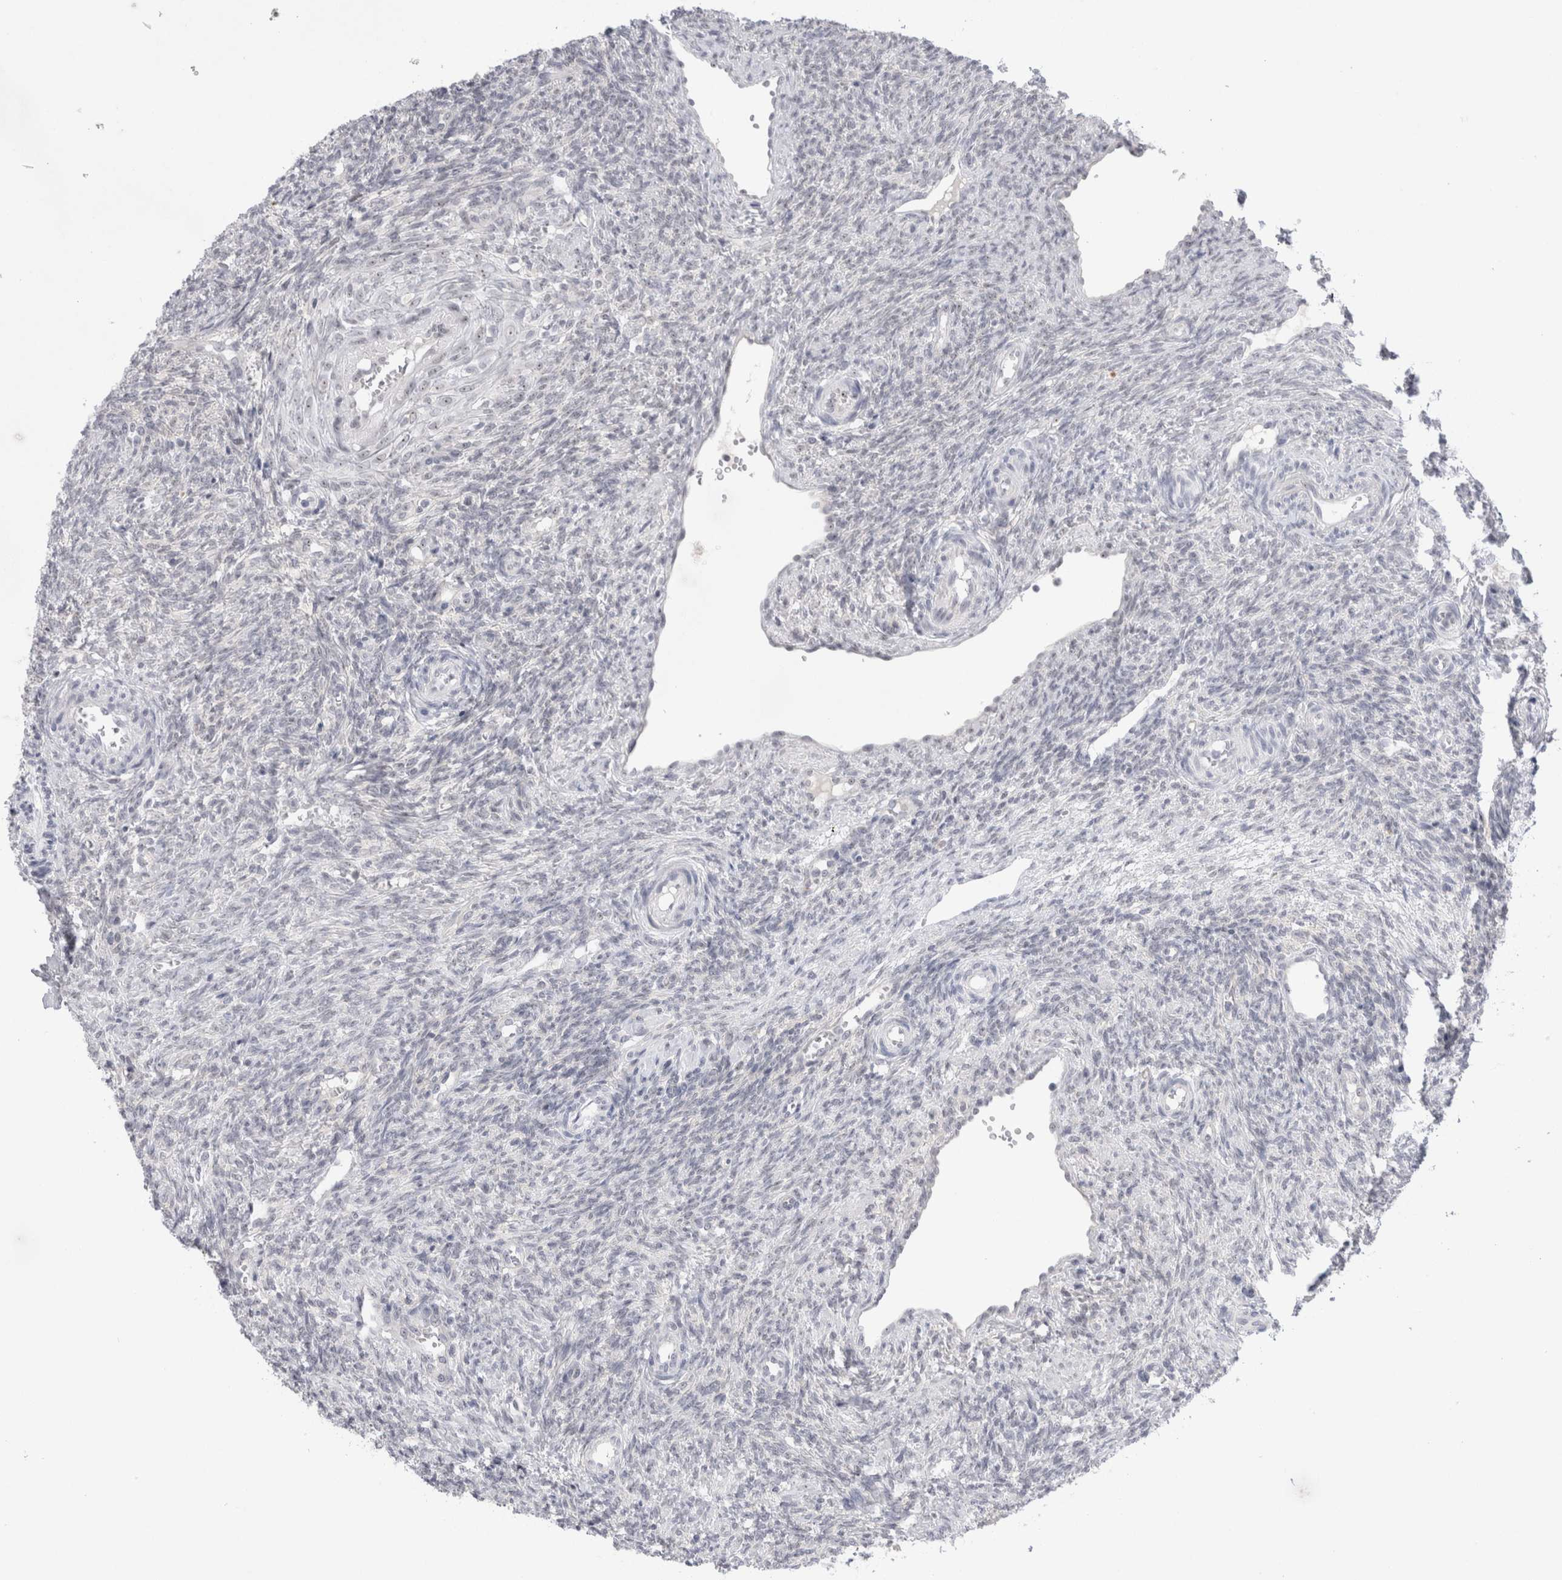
{"staining": {"intensity": "moderate", "quantity": "25%-75%", "location": "cytoplasmic/membranous,nuclear"}, "tissue": "ovary", "cell_type": "Follicle cells", "image_type": "normal", "snomed": [{"axis": "morphology", "description": "Normal tissue, NOS"}, {"axis": "topography", "description": "Ovary"}], "caption": "There is medium levels of moderate cytoplasmic/membranous,nuclear positivity in follicle cells of benign ovary, as demonstrated by immunohistochemical staining (brown color).", "gene": "CERS5", "patient": {"sex": "female", "age": 41}}